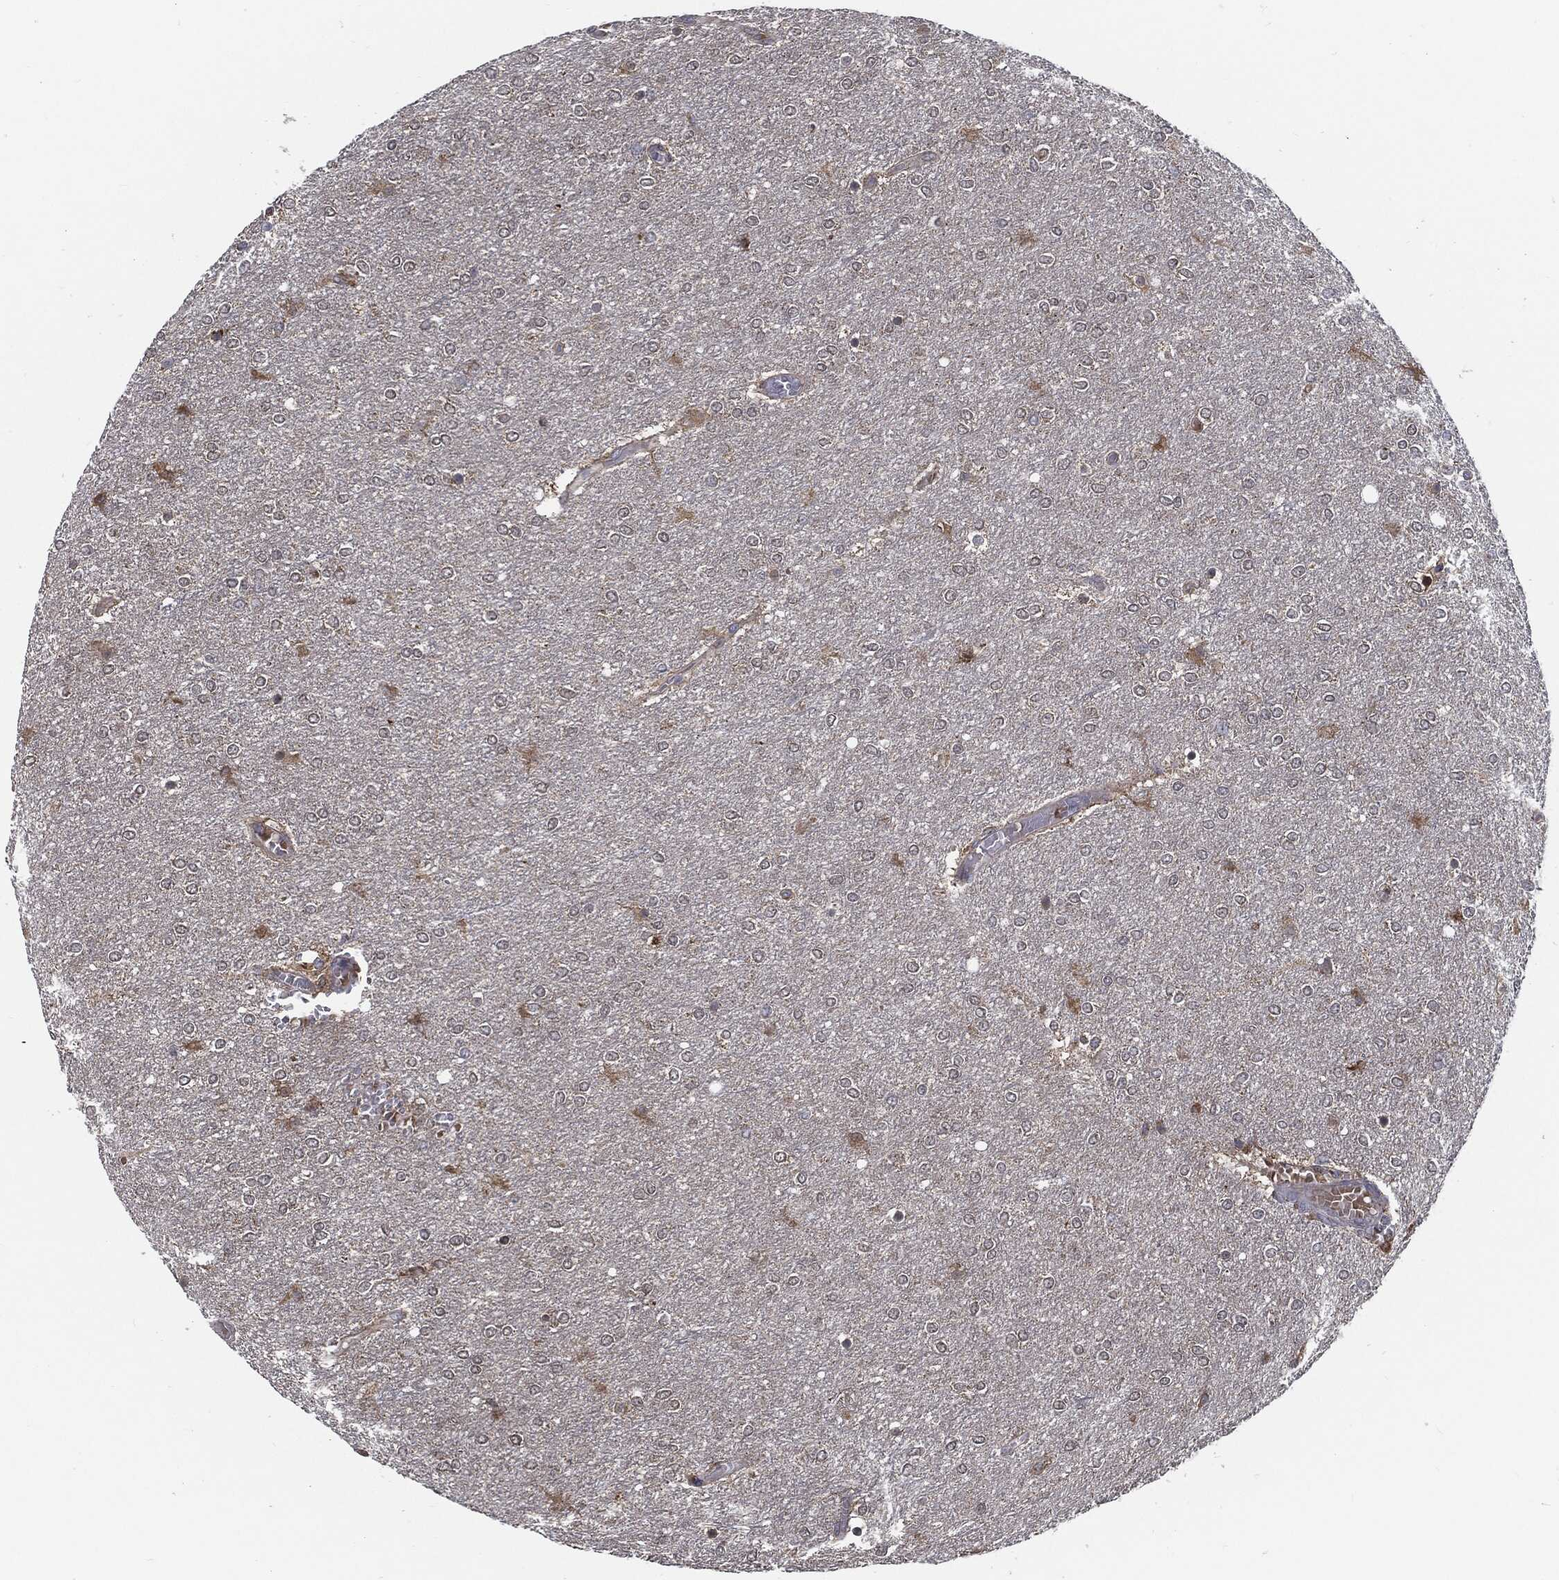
{"staining": {"intensity": "negative", "quantity": "none", "location": "none"}, "tissue": "glioma", "cell_type": "Tumor cells", "image_type": "cancer", "snomed": [{"axis": "morphology", "description": "Glioma, malignant, High grade"}, {"axis": "topography", "description": "Brain"}], "caption": "Immunohistochemical staining of human malignant glioma (high-grade) exhibits no significant expression in tumor cells.", "gene": "PRDX4", "patient": {"sex": "female", "age": 61}}